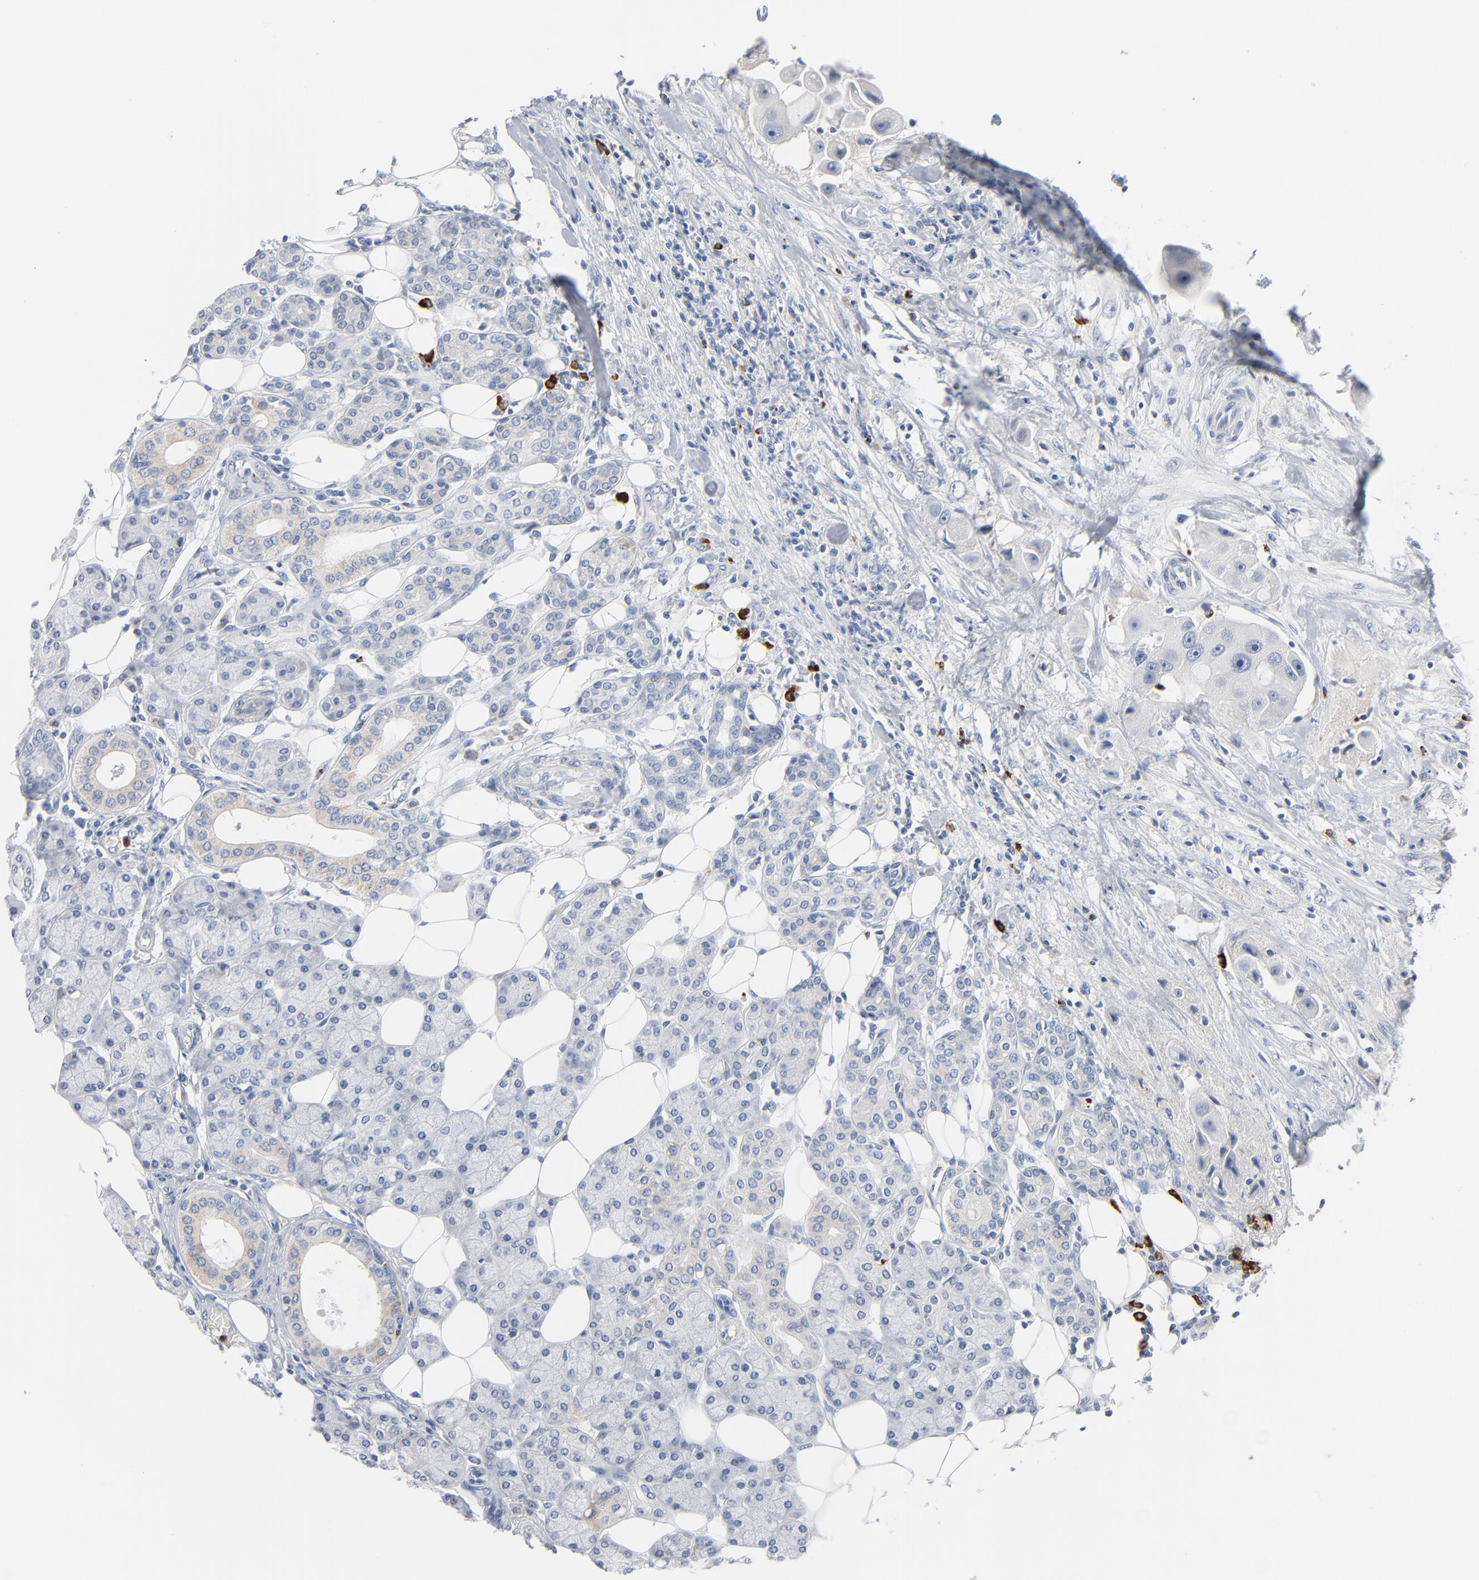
{"staining": {"intensity": "negative", "quantity": "none", "location": "none"}, "tissue": "head and neck cancer", "cell_type": "Tumor cells", "image_type": "cancer", "snomed": [{"axis": "morphology", "description": "Neoplasm, malignant, NOS"}, {"axis": "topography", "description": "Salivary gland"}, {"axis": "topography", "description": "Head-Neck"}], "caption": "Immunohistochemistry (IHC) of human head and neck neoplasm (malignant) demonstrates no staining in tumor cells.", "gene": "GZMB", "patient": {"sex": "male", "age": 43}}